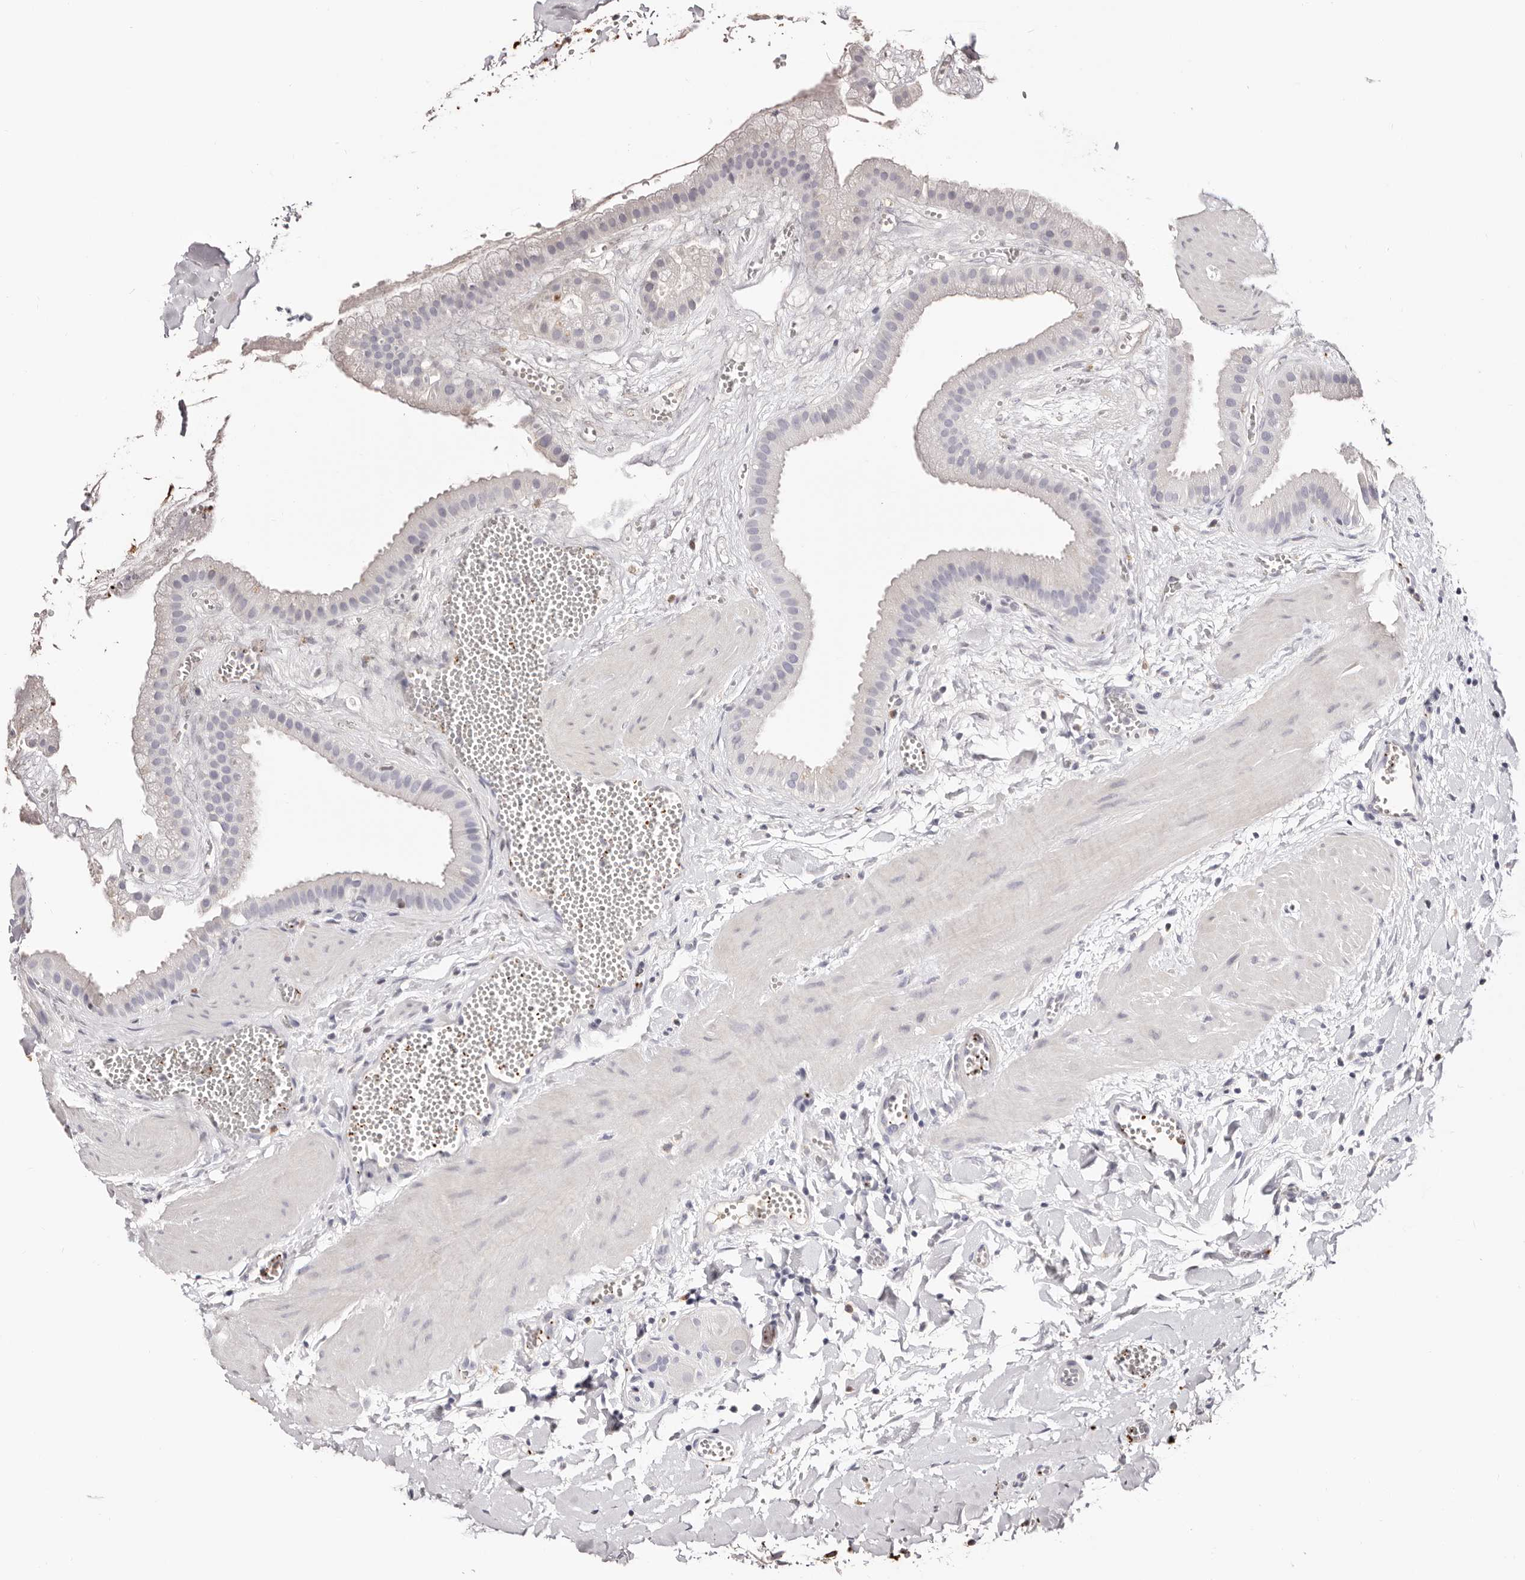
{"staining": {"intensity": "negative", "quantity": "none", "location": "none"}, "tissue": "gallbladder", "cell_type": "Glandular cells", "image_type": "normal", "snomed": [{"axis": "morphology", "description": "Normal tissue, NOS"}, {"axis": "topography", "description": "Gallbladder"}], "caption": "A high-resolution image shows immunohistochemistry (IHC) staining of normal gallbladder, which reveals no significant staining in glandular cells. (DAB IHC visualized using brightfield microscopy, high magnification).", "gene": "PF4", "patient": {"sex": "male", "age": 55}}